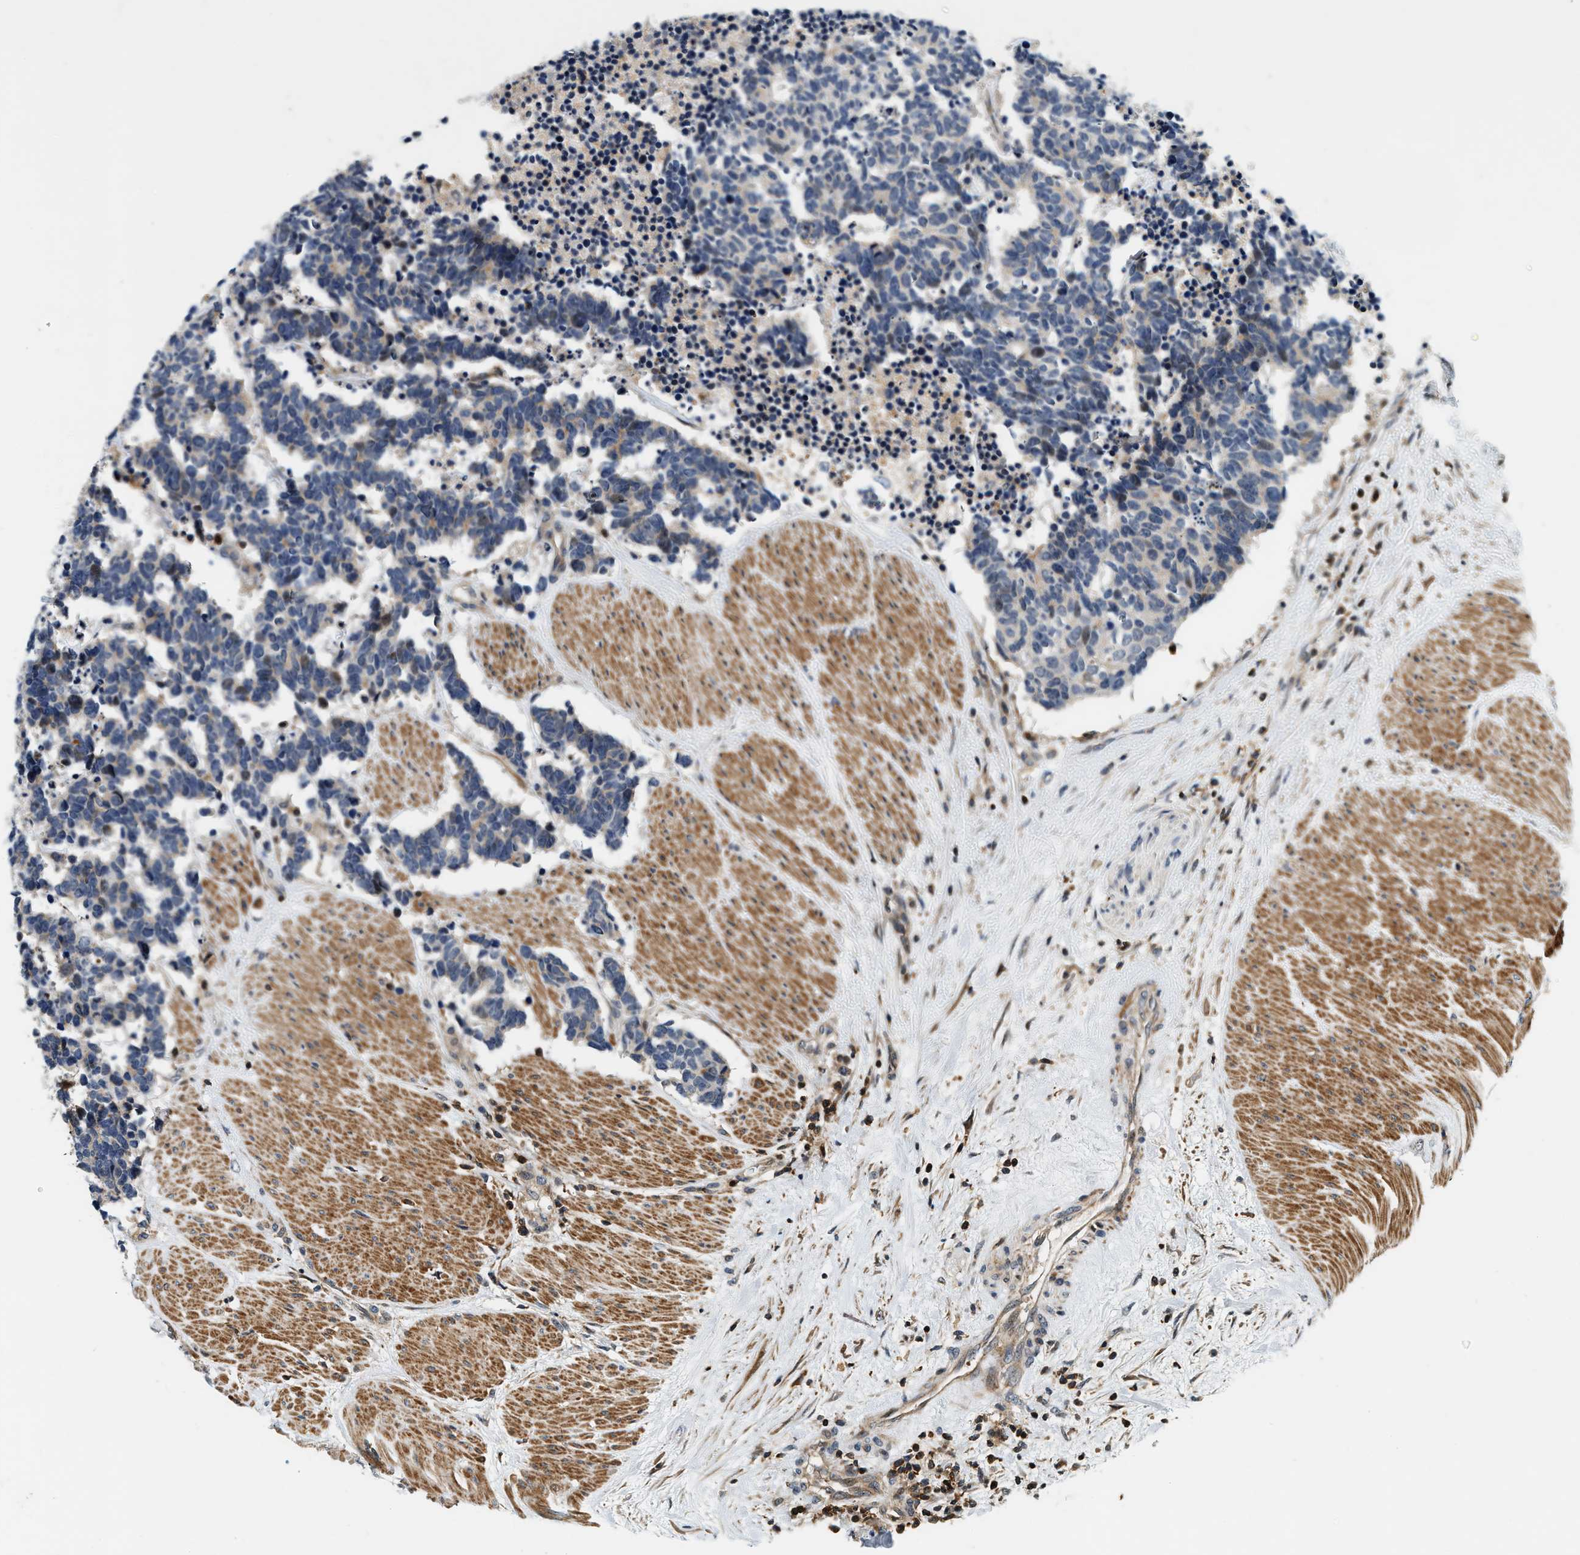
{"staining": {"intensity": "weak", "quantity": "25%-75%", "location": "cytoplasmic/membranous"}, "tissue": "carcinoid", "cell_type": "Tumor cells", "image_type": "cancer", "snomed": [{"axis": "morphology", "description": "Carcinoma, NOS"}, {"axis": "morphology", "description": "Carcinoid, malignant, NOS"}, {"axis": "topography", "description": "Urinary bladder"}], "caption": "A micrograph showing weak cytoplasmic/membranous expression in approximately 25%-75% of tumor cells in carcinoid, as visualized by brown immunohistochemical staining.", "gene": "SAMD9", "patient": {"sex": "male", "age": 57}}